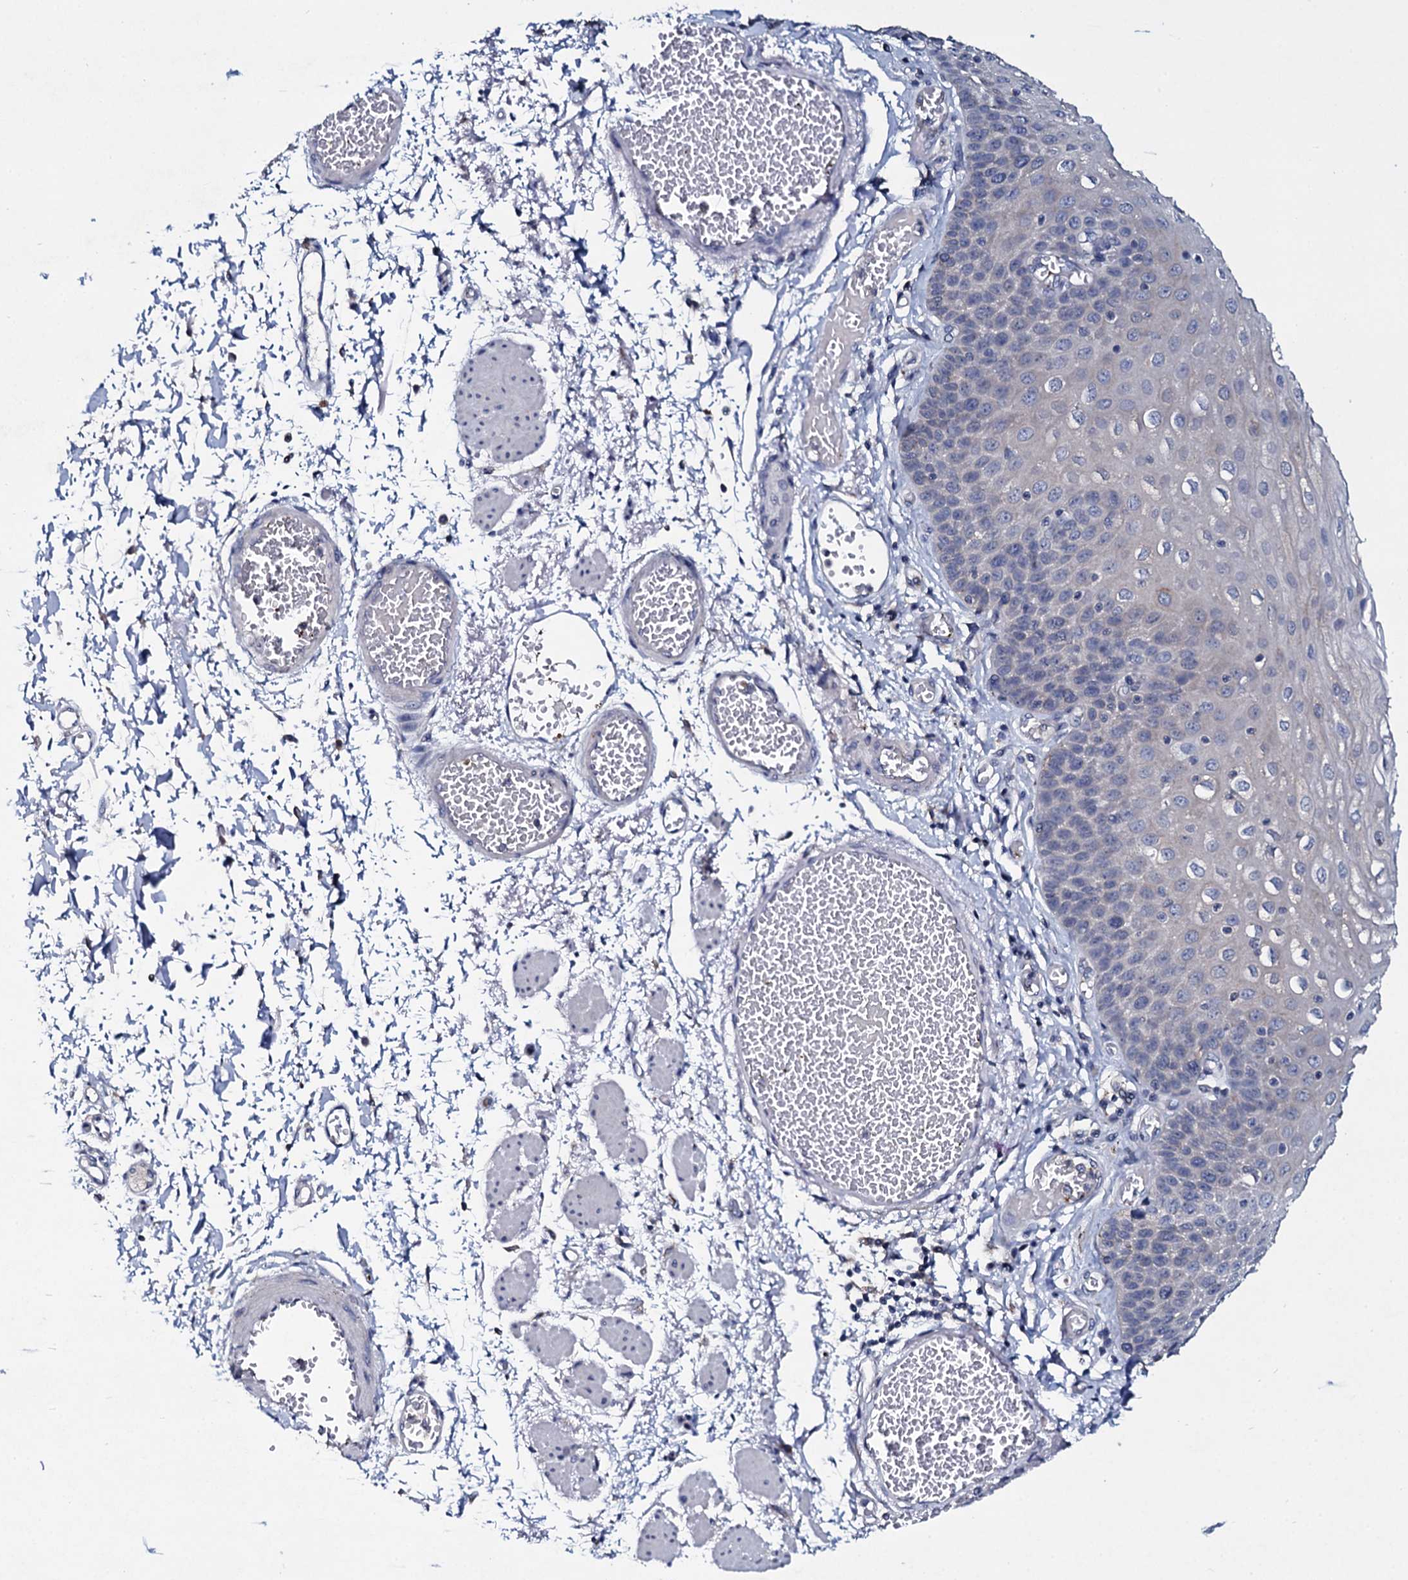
{"staining": {"intensity": "weak", "quantity": "<25%", "location": "cytoplasmic/membranous"}, "tissue": "esophagus", "cell_type": "Squamous epithelial cells", "image_type": "normal", "snomed": [{"axis": "morphology", "description": "Normal tissue, NOS"}, {"axis": "topography", "description": "Esophagus"}], "caption": "This is an immunohistochemistry histopathology image of unremarkable esophagus. There is no staining in squamous epithelial cells.", "gene": "TPGS2", "patient": {"sex": "male", "age": 81}}